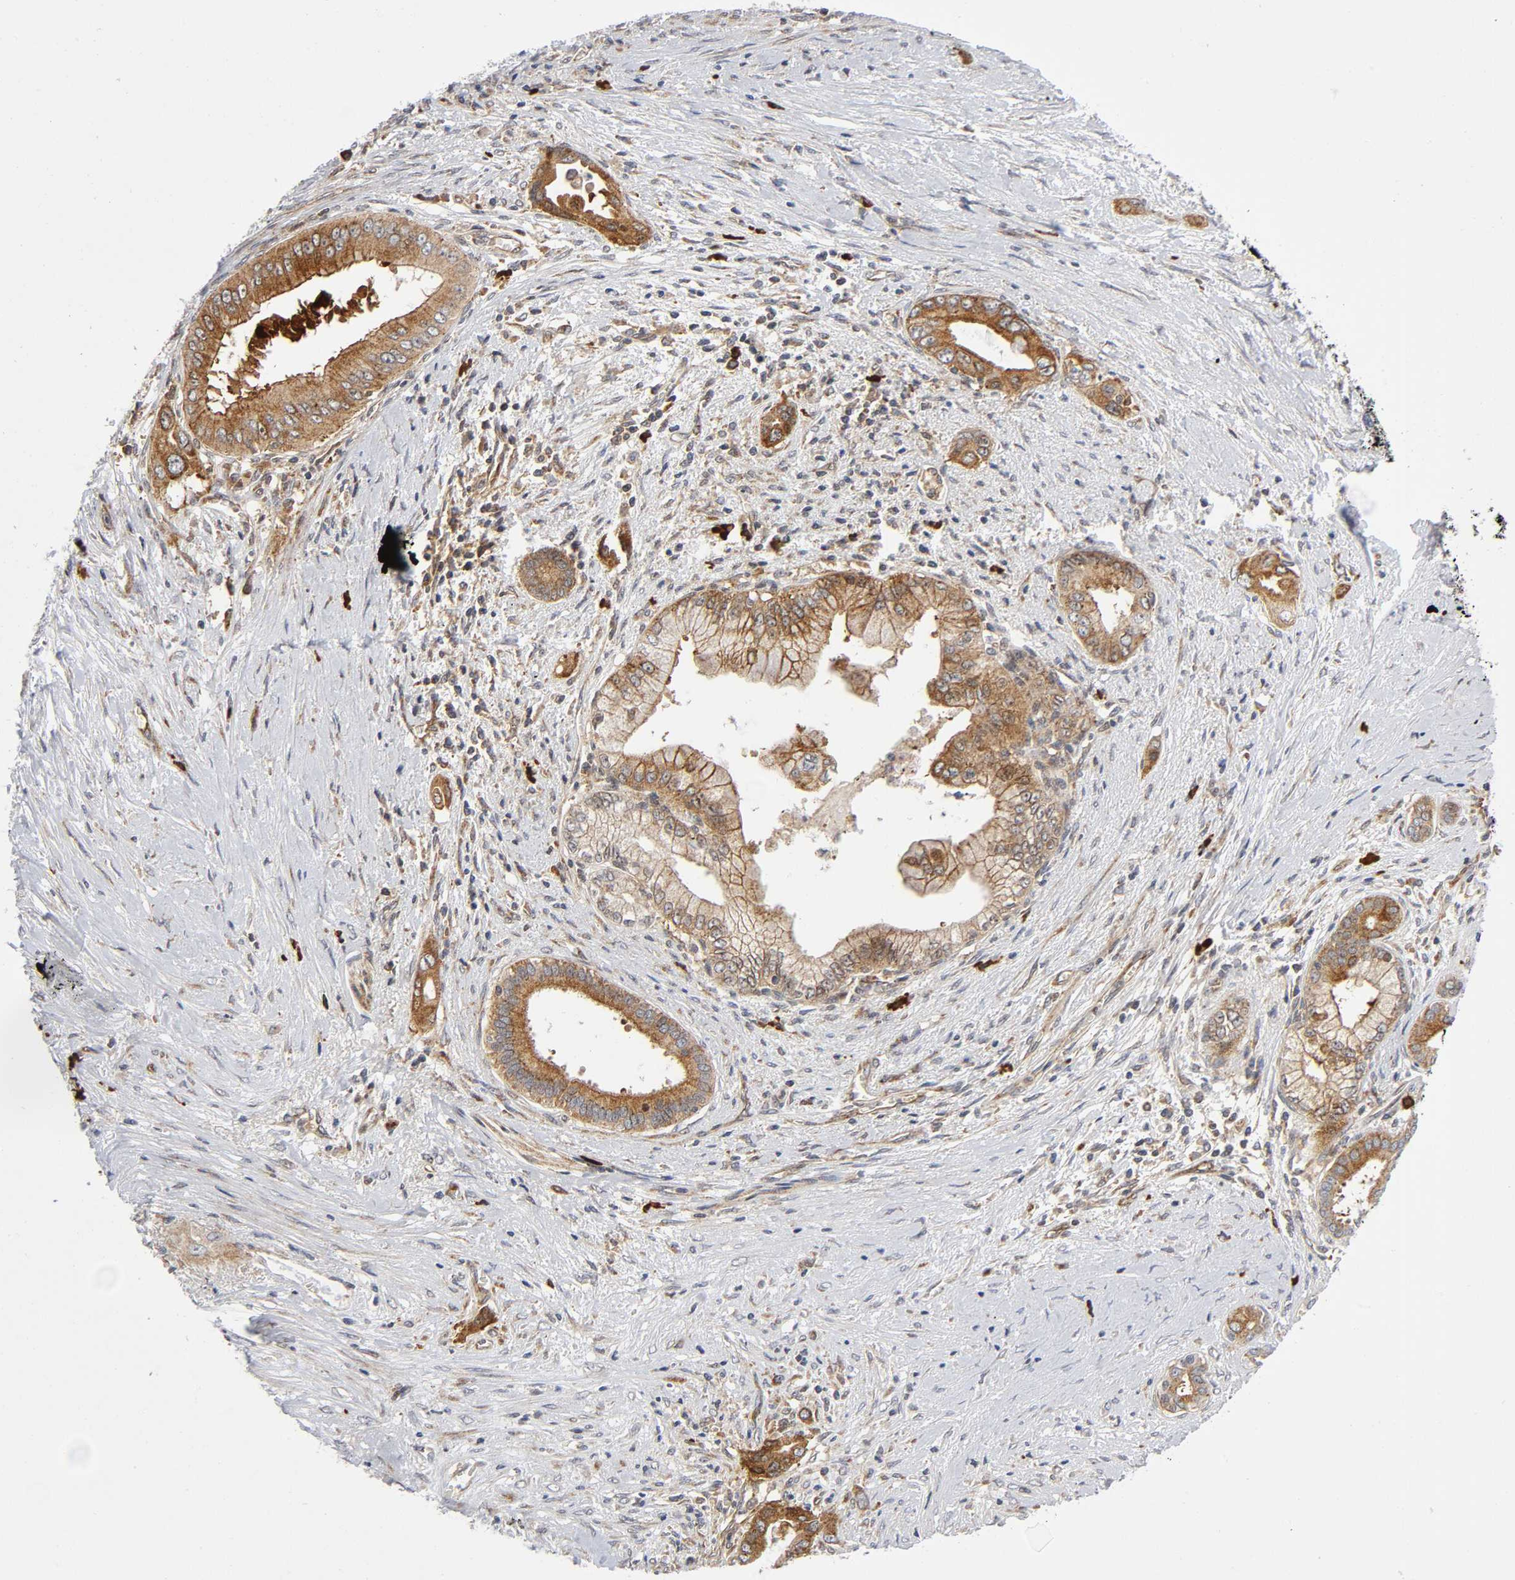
{"staining": {"intensity": "strong", "quantity": ">75%", "location": "cytoplasmic/membranous"}, "tissue": "pancreatic cancer", "cell_type": "Tumor cells", "image_type": "cancer", "snomed": [{"axis": "morphology", "description": "Adenocarcinoma, NOS"}, {"axis": "topography", "description": "Pancreas"}], "caption": "Brown immunohistochemical staining in pancreatic adenocarcinoma exhibits strong cytoplasmic/membranous staining in about >75% of tumor cells. (DAB IHC with brightfield microscopy, high magnification).", "gene": "EIF5", "patient": {"sex": "male", "age": 59}}